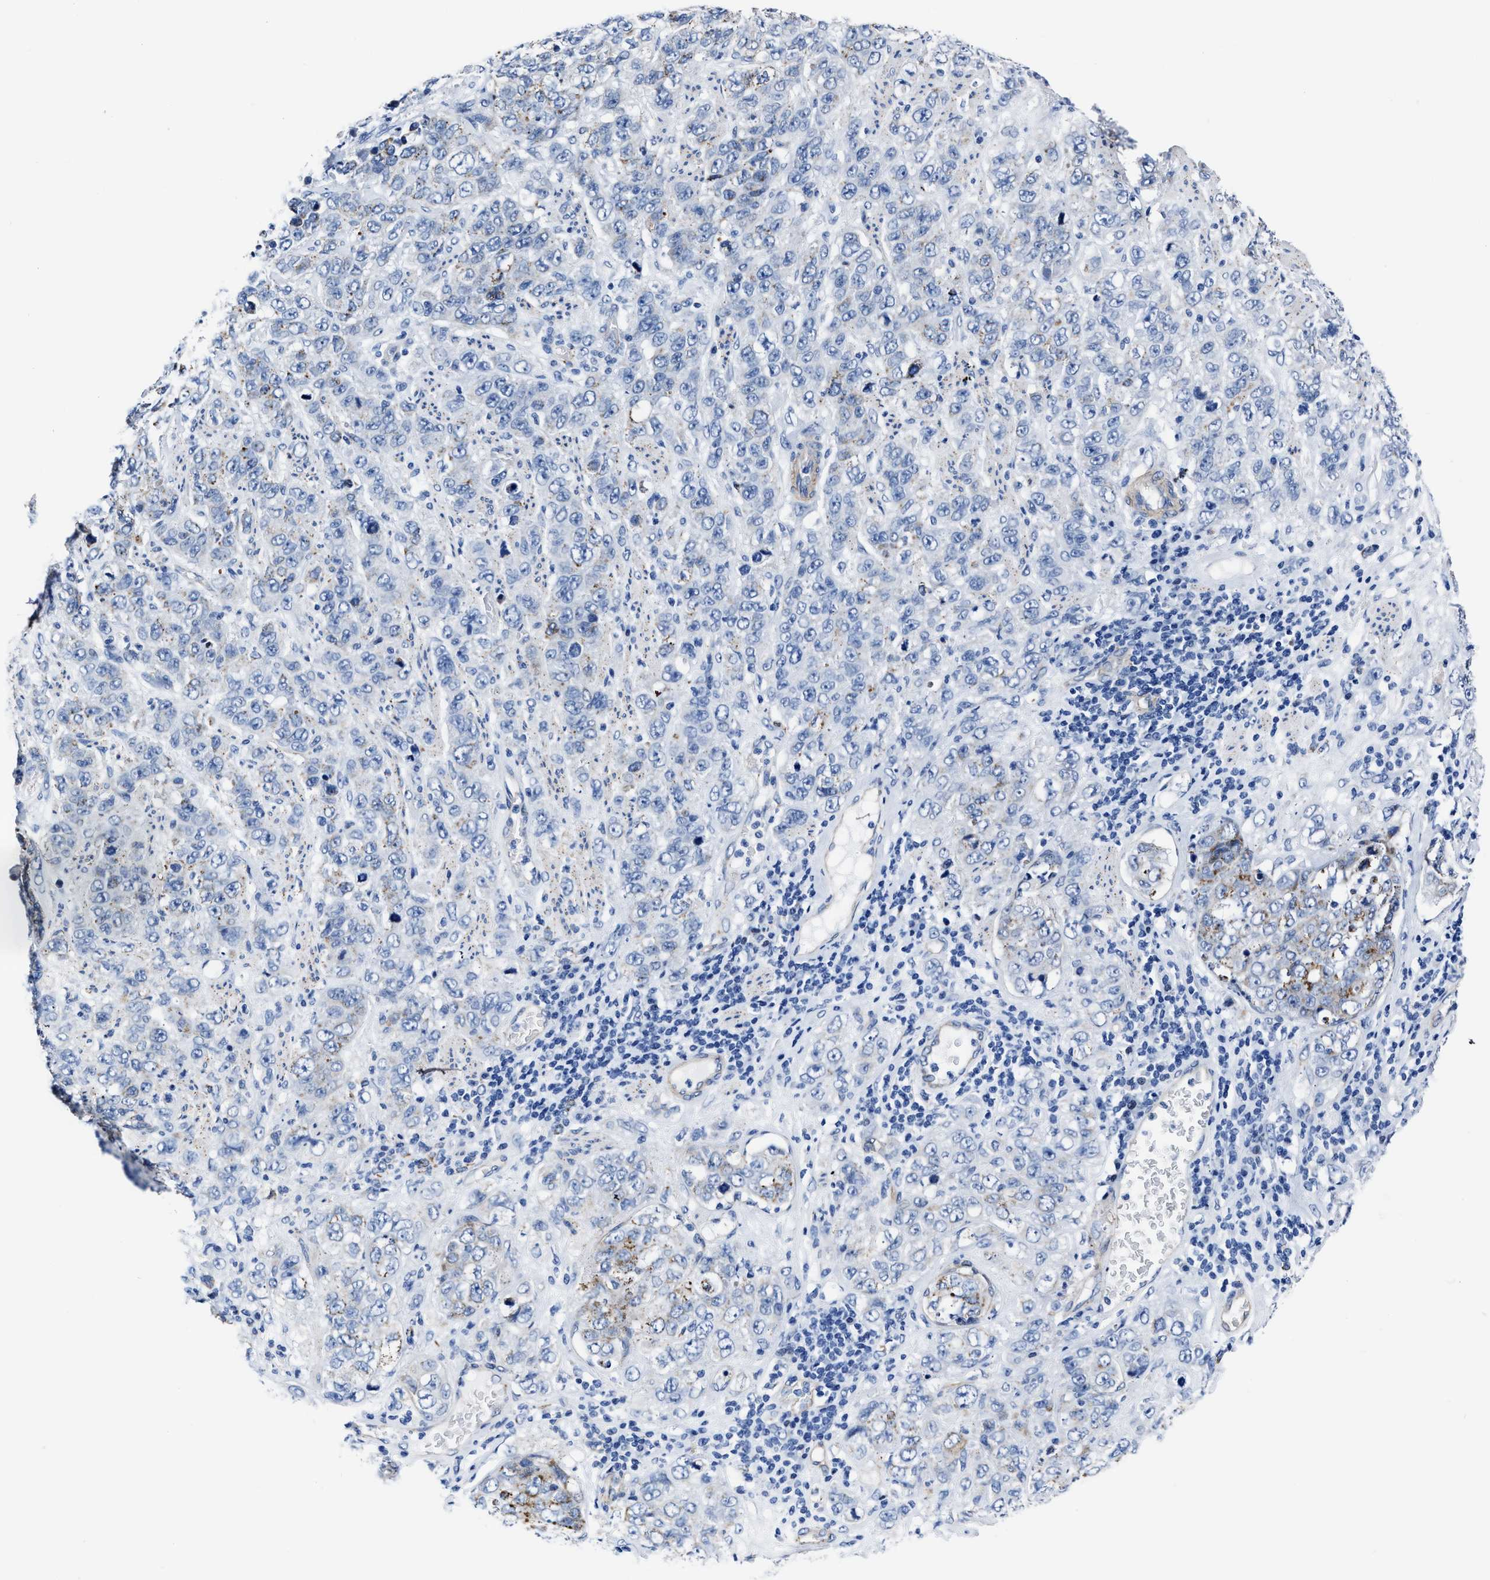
{"staining": {"intensity": "negative", "quantity": "none", "location": "none"}, "tissue": "stomach cancer", "cell_type": "Tumor cells", "image_type": "cancer", "snomed": [{"axis": "morphology", "description": "Adenocarcinoma, NOS"}, {"axis": "topography", "description": "Stomach"}], "caption": "Micrograph shows no protein expression in tumor cells of adenocarcinoma (stomach) tissue. Brightfield microscopy of immunohistochemistry stained with DAB (3,3'-diaminobenzidine) (brown) and hematoxylin (blue), captured at high magnification.", "gene": "KCNMB3", "patient": {"sex": "male", "age": 48}}